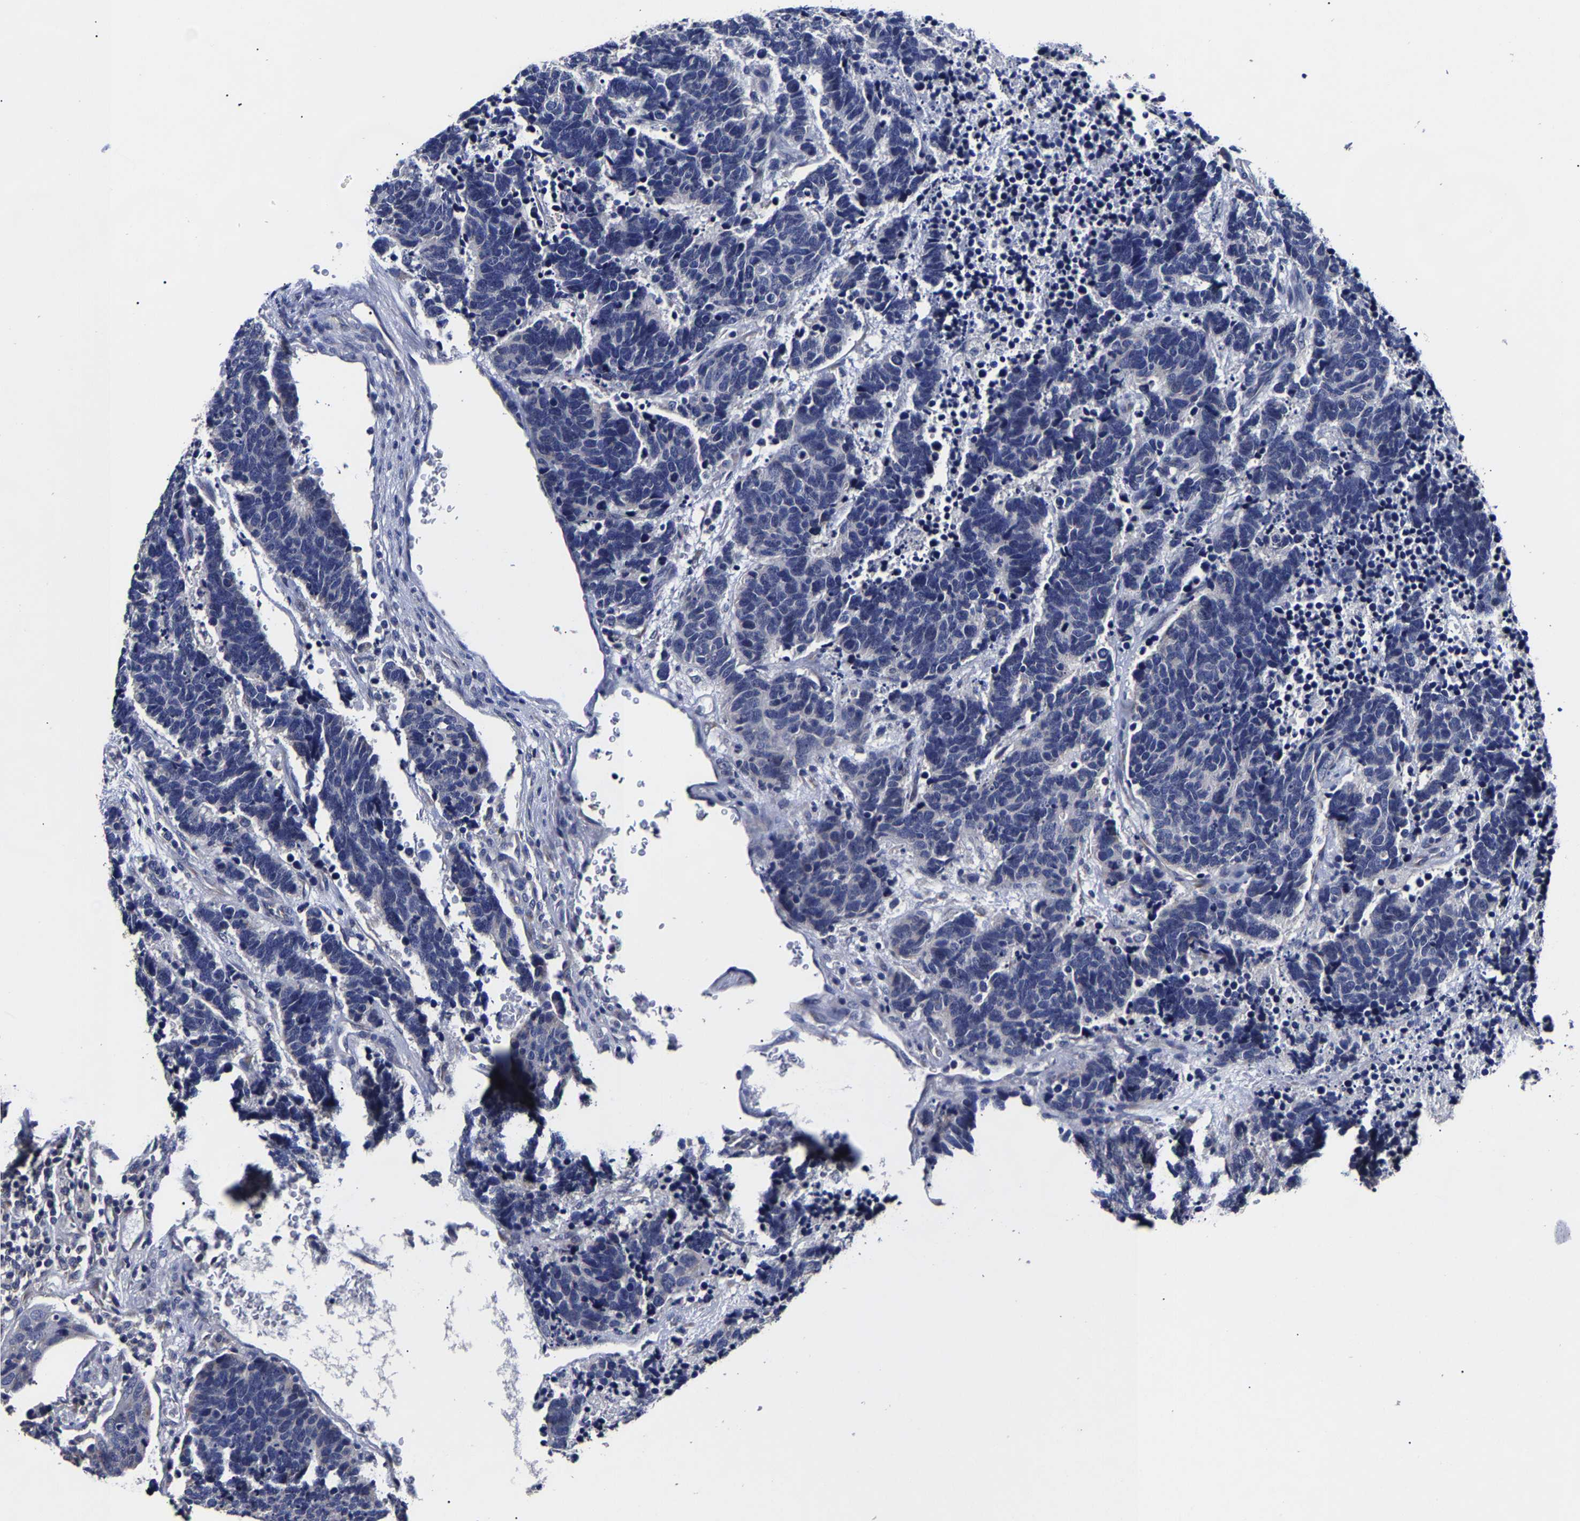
{"staining": {"intensity": "negative", "quantity": "none", "location": "none"}, "tissue": "carcinoid", "cell_type": "Tumor cells", "image_type": "cancer", "snomed": [{"axis": "morphology", "description": "Carcinoma, NOS"}, {"axis": "morphology", "description": "Carcinoid, malignant, NOS"}, {"axis": "topography", "description": "Urinary bladder"}], "caption": "There is no significant expression in tumor cells of carcinoid.", "gene": "AKAP4", "patient": {"sex": "male", "age": 57}}